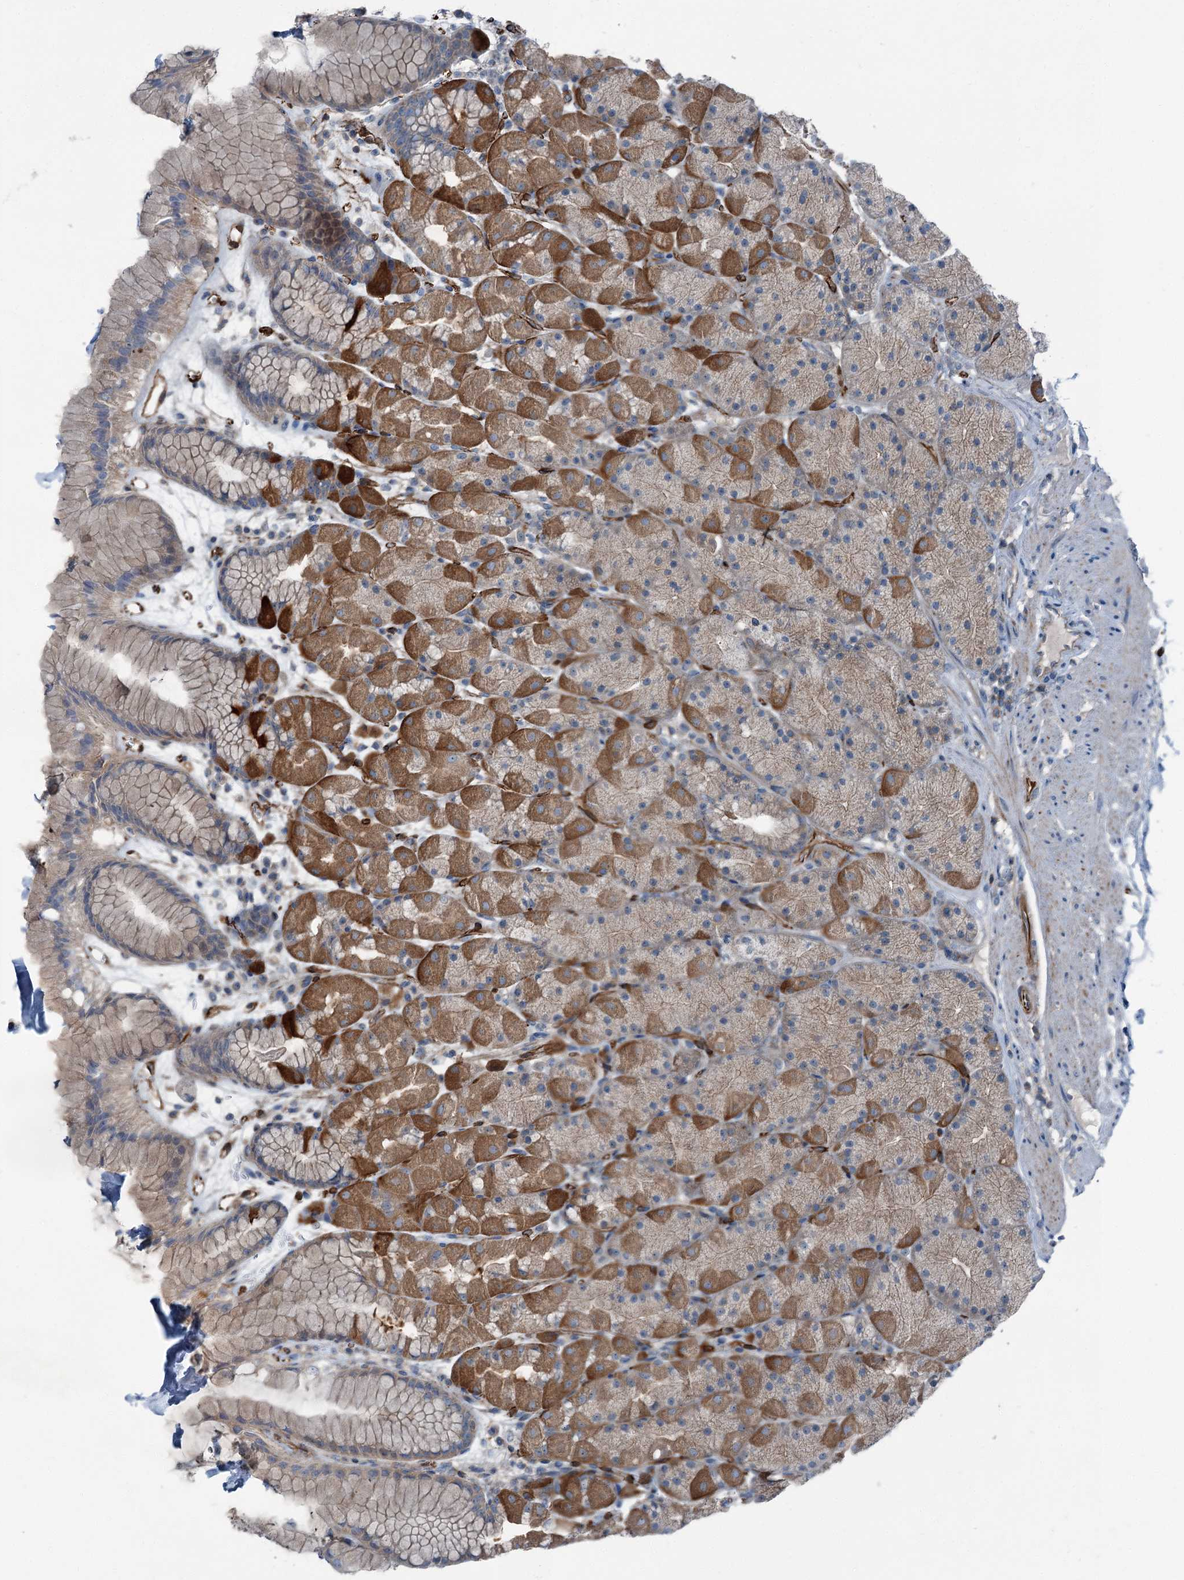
{"staining": {"intensity": "strong", "quantity": "25%-75%", "location": "cytoplasmic/membranous"}, "tissue": "stomach", "cell_type": "Glandular cells", "image_type": "normal", "snomed": [{"axis": "morphology", "description": "Normal tissue, NOS"}, {"axis": "topography", "description": "Stomach, upper"}, {"axis": "topography", "description": "Stomach, lower"}], "caption": "This histopathology image displays immunohistochemistry staining of benign human stomach, with high strong cytoplasmic/membranous staining in about 25%-75% of glandular cells.", "gene": "AXL", "patient": {"sex": "male", "age": 67}}